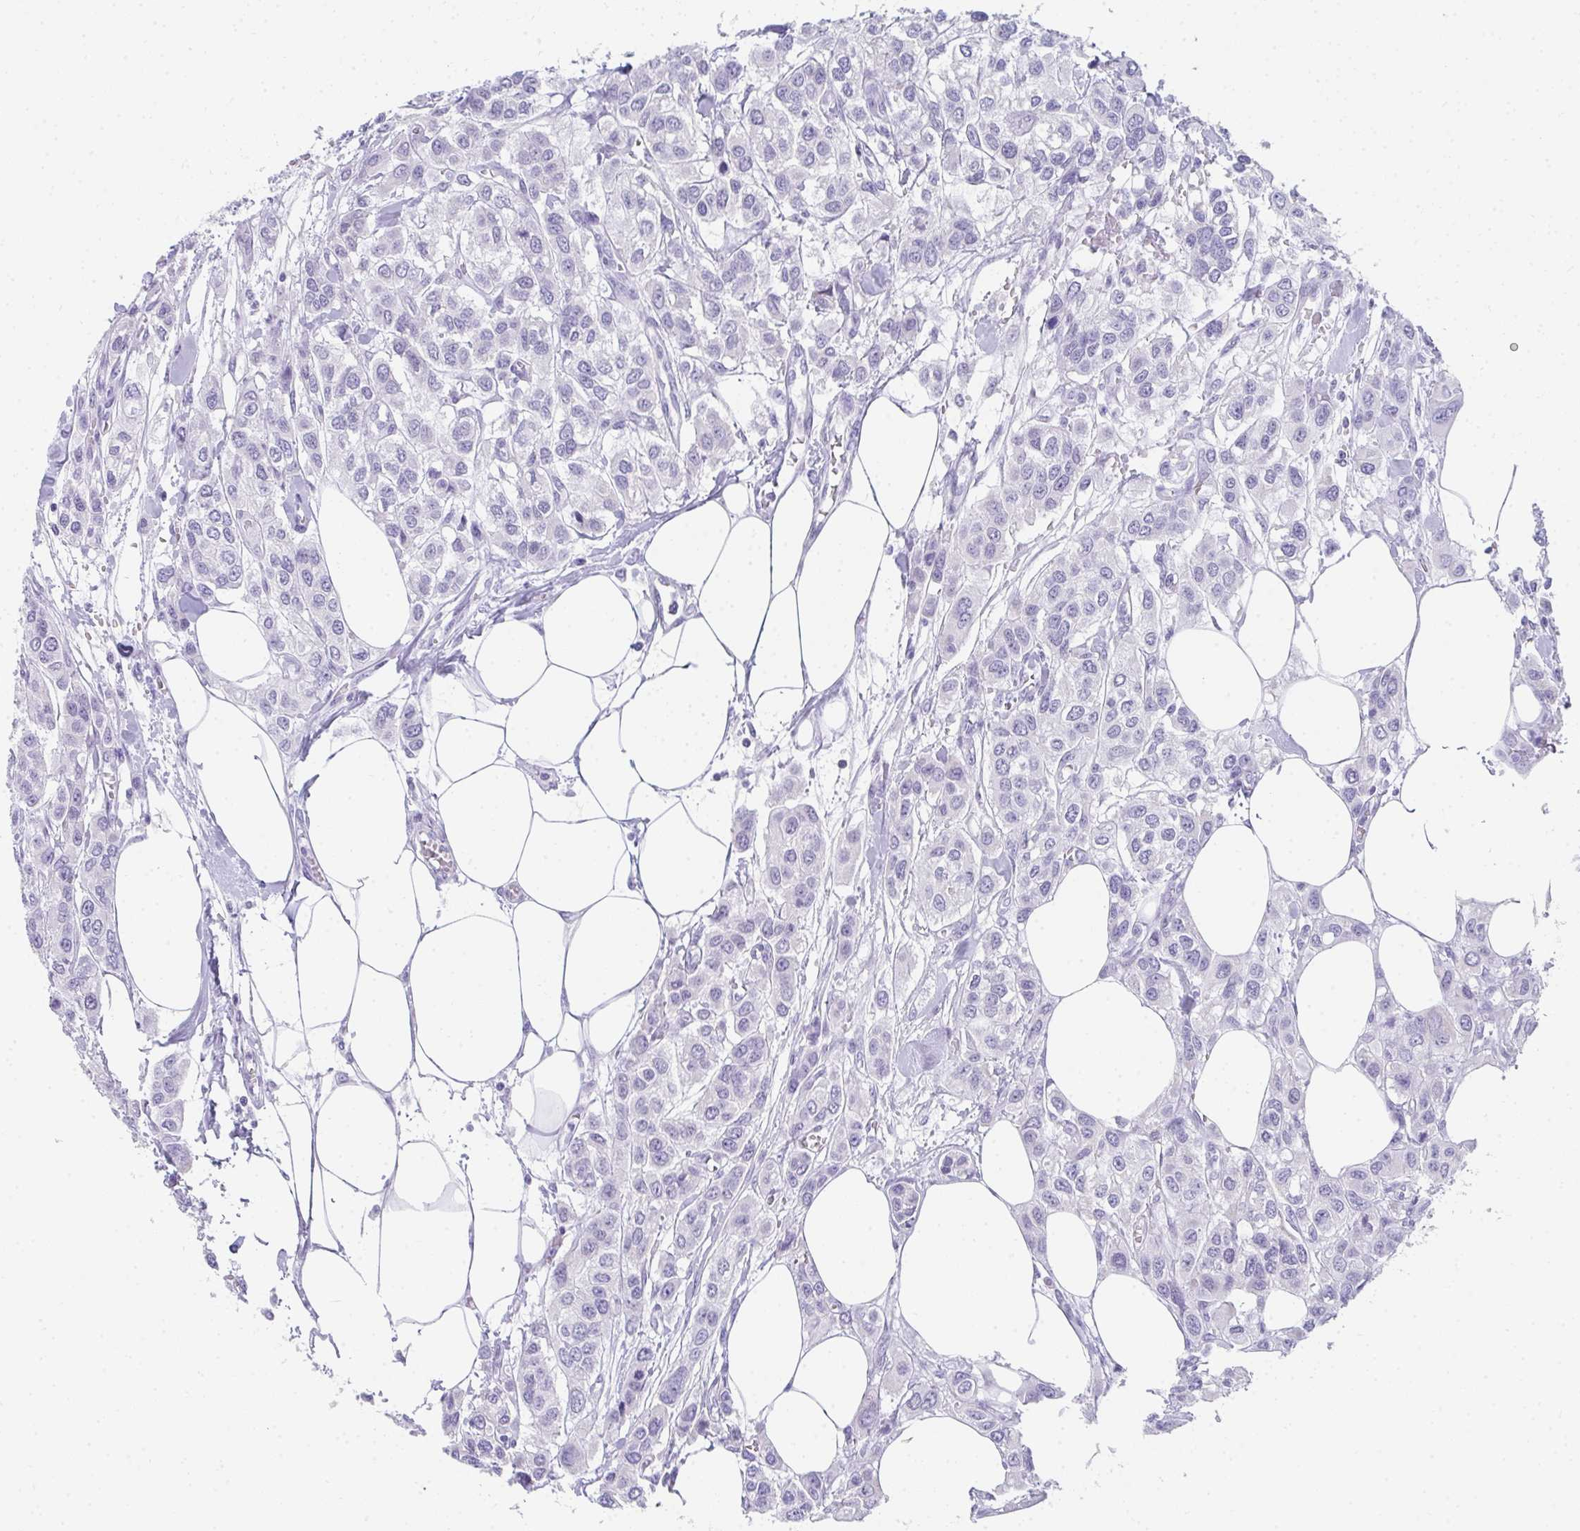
{"staining": {"intensity": "negative", "quantity": "none", "location": "none"}, "tissue": "urothelial cancer", "cell_type": "Tumor cells", "image_type": "cancer", "snomed": [{"axis": "morphology", "description": "Urothelial carcinoma, High grade"}, {"axis": "topography", "description": "Urinary bladder"}], "caption": "An image of high-grade urothelial carcinoma stained for a protein exhibits no brown staining in tumor cells. (DAB (3,3'-diaminobenzidine) immunohistochemistry visualized using brightfield microscopy, high magnification).", "gene": "RLF", "patient": {"sex": "male", "age": 67}}